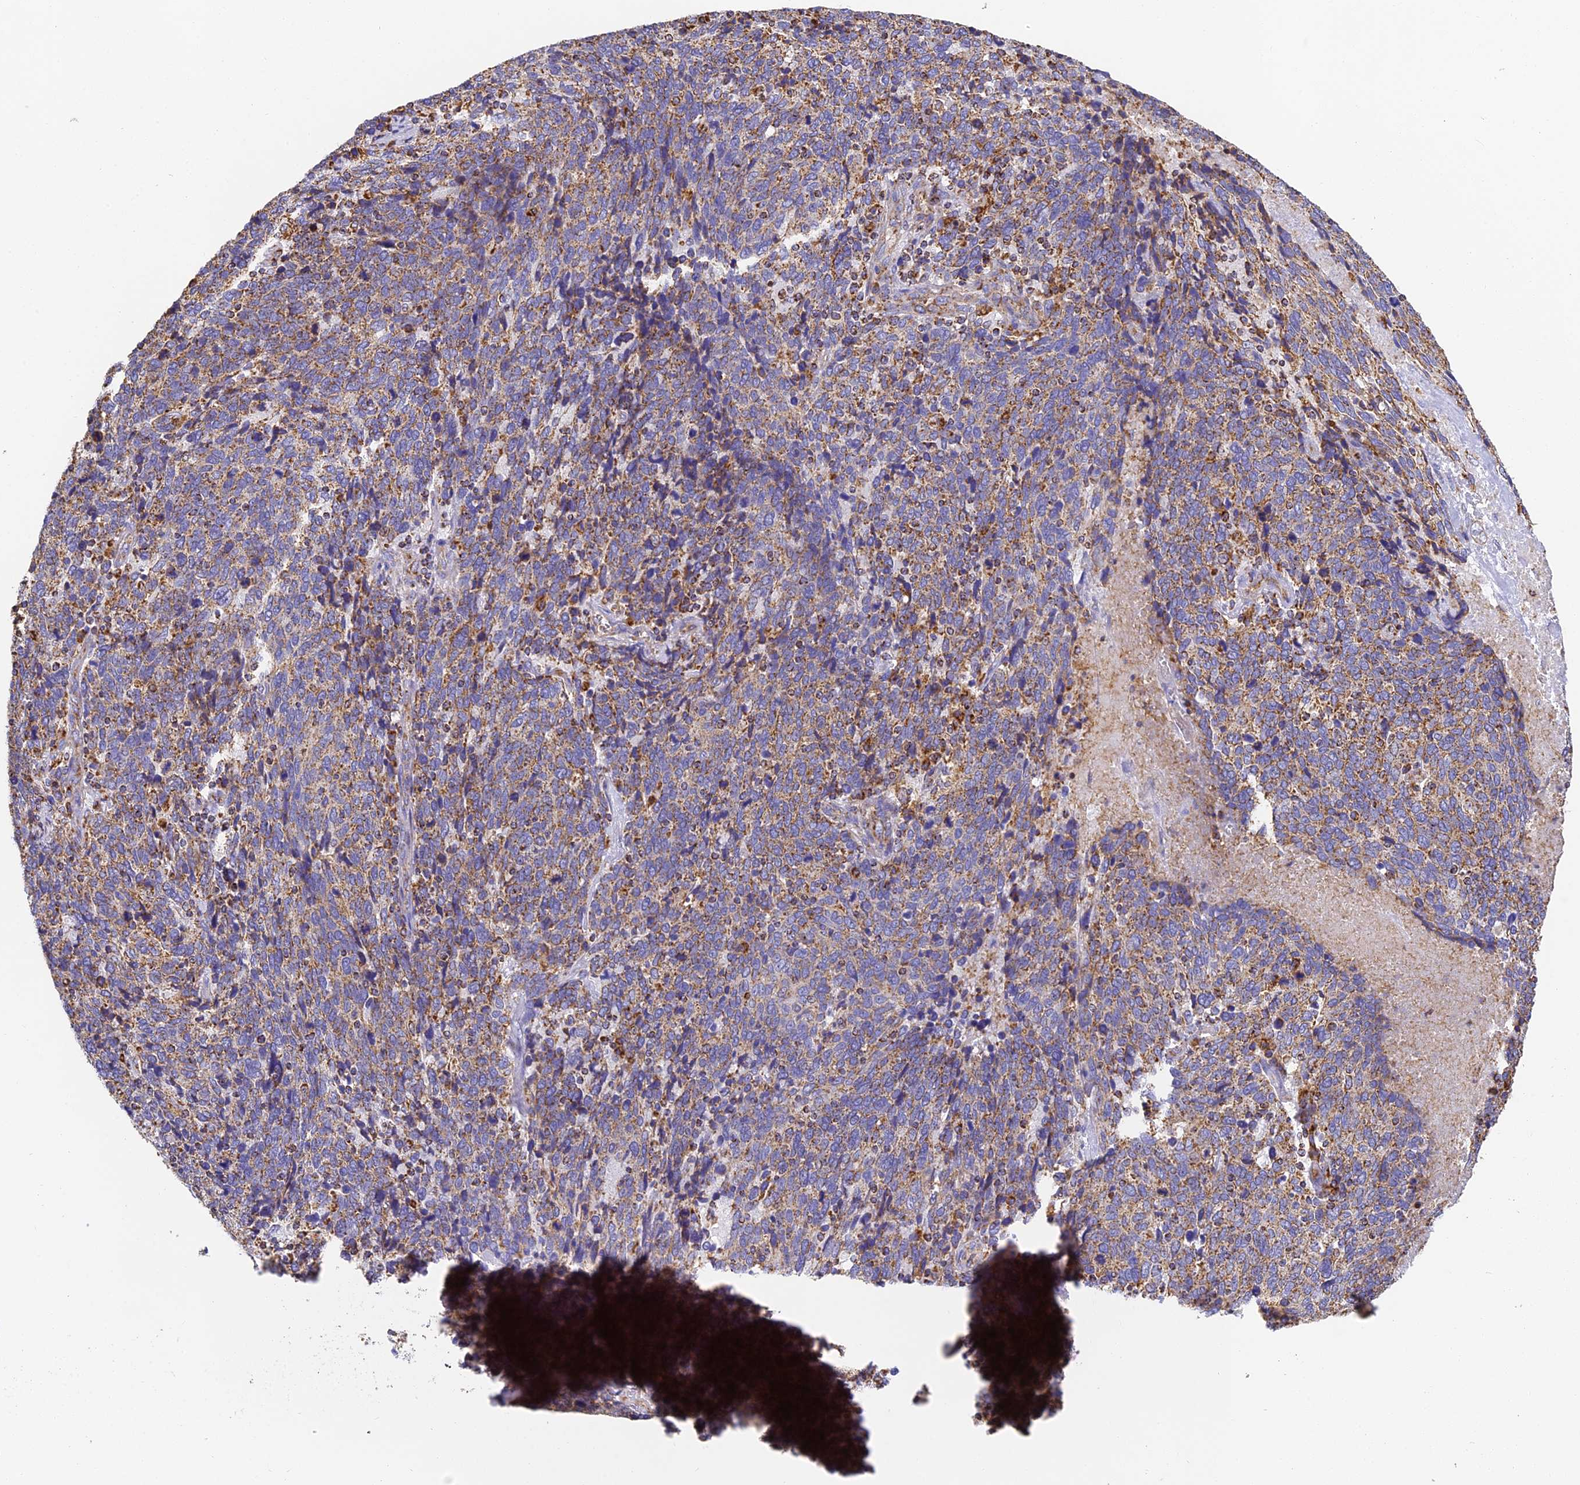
{"staining": {"intensity": "moderate", "quantity": ">75%", "location": "cytoplasmic/membranous"}, "tissue": "cervical cancer", "cell_type": "Tumor cells", "image_type": "cancer", "snomed": [{"axis": "morphology", "description": "Squamous cell carcinoma, NOS"}, {"axis": "topography", "description": "Cervix"}], "caption": "Immunohistochemistry (DAB (3,3'-diaminobenzidine)) staining of human squamous cell carcinoma (cervical) displays moderate cytoplasmic/membranous protein expression in about >75% of tumor cells.", "gene": "COX6C", "patient": {"sex": "female", "age": 41}}